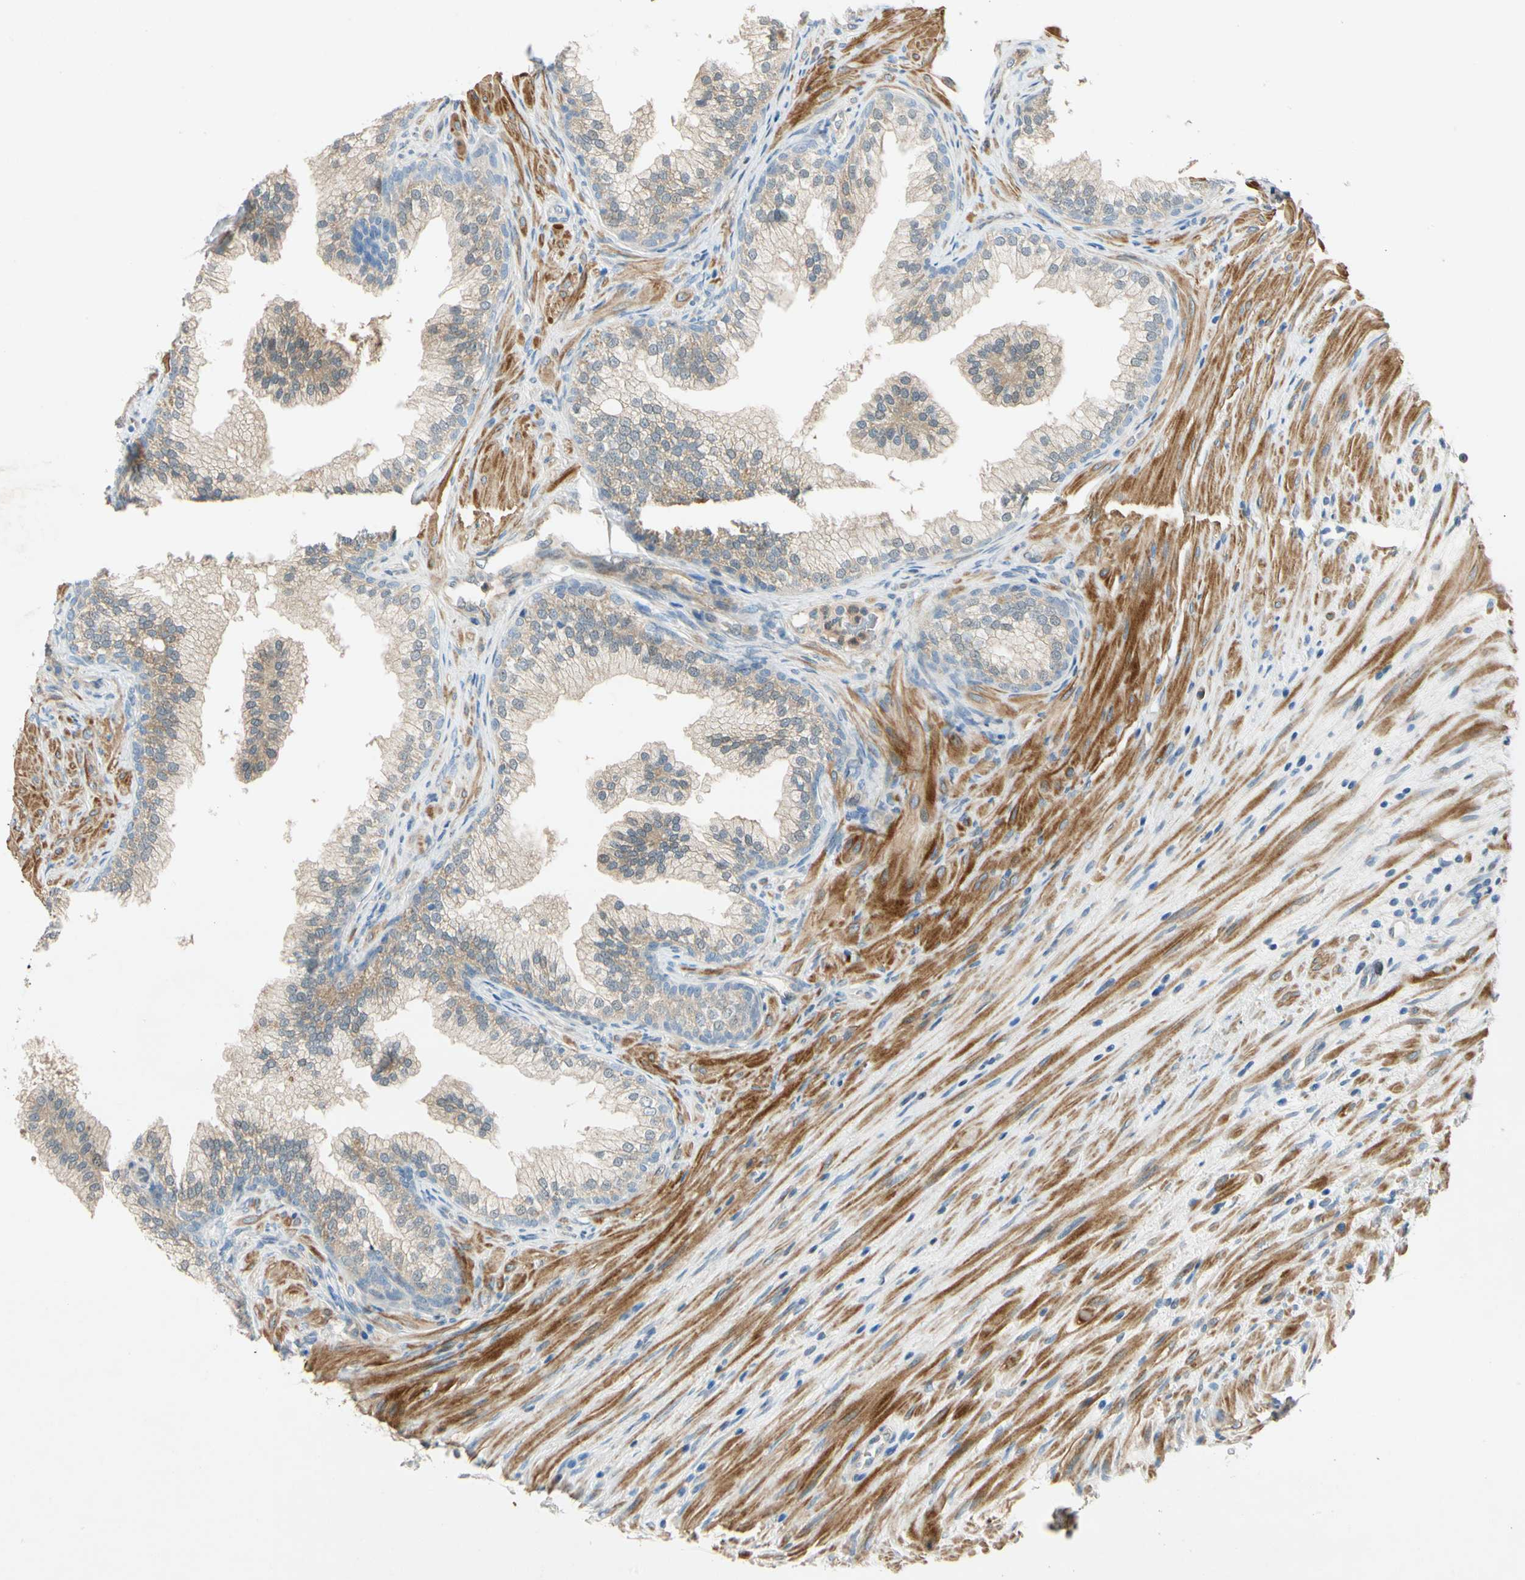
{"staining": {"intensity": "moderate", "quantity": "25%-75%", "location": "cytoplasmic/membranous"}, "tissue": "prostate", "cell_type": "Glandular cells", "image_type": "normal", "snomed": [{"axis": "morphology", "description": "Normal tissue, NOS"}, {"axis": "topography", "description": "Prostate"}], "caption": "A medium amount of moderate cytoplasmic/membranous expression is appreciated in approximately 25%-75% of glandular cells in benign prostate. (IHC, brightfield microscopy, high magnification).", "gene": "WIPI1", "patient": {"sex": "male", "age": 76}}